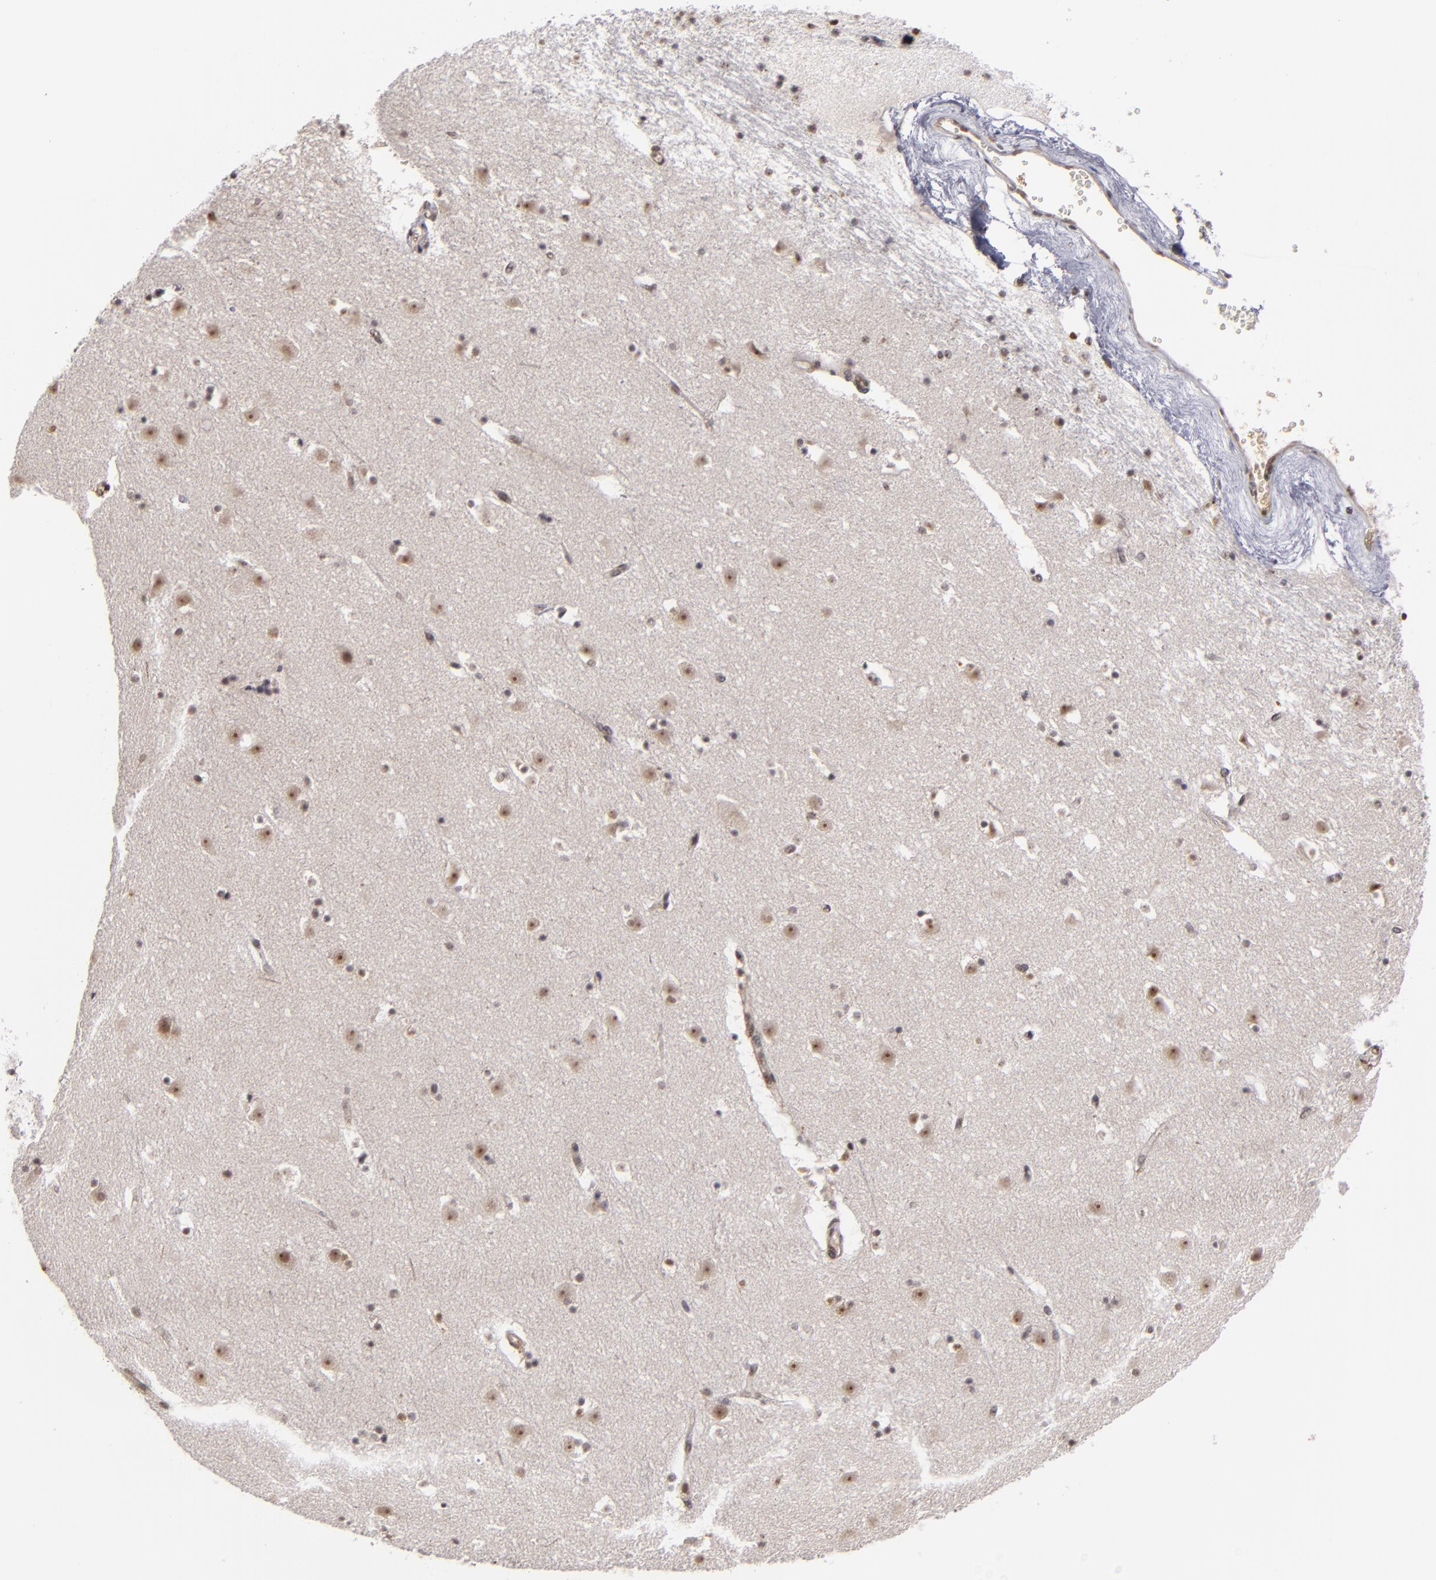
{"staining": {"intensity": "weak", "quantity": "<25%", "location": "nuclear"}, "tissue": "caudate", "cell_type": "Glial cells", "image_type": "normal", "snomed": [{"axis": "morphology", "description": "Normal tissue, NOS"}, {"axis": "topography", "description": "Lateral ventricle wall"}], "caption": "This image is of benign caudate stained with immunohistochemistry (IHC) to label a protein in brown with the nuclei are counter-stained blue. There is no positivity in glial cells.", "gene": "ZNF234", "patient": {"sex": "male", "age": 45}}